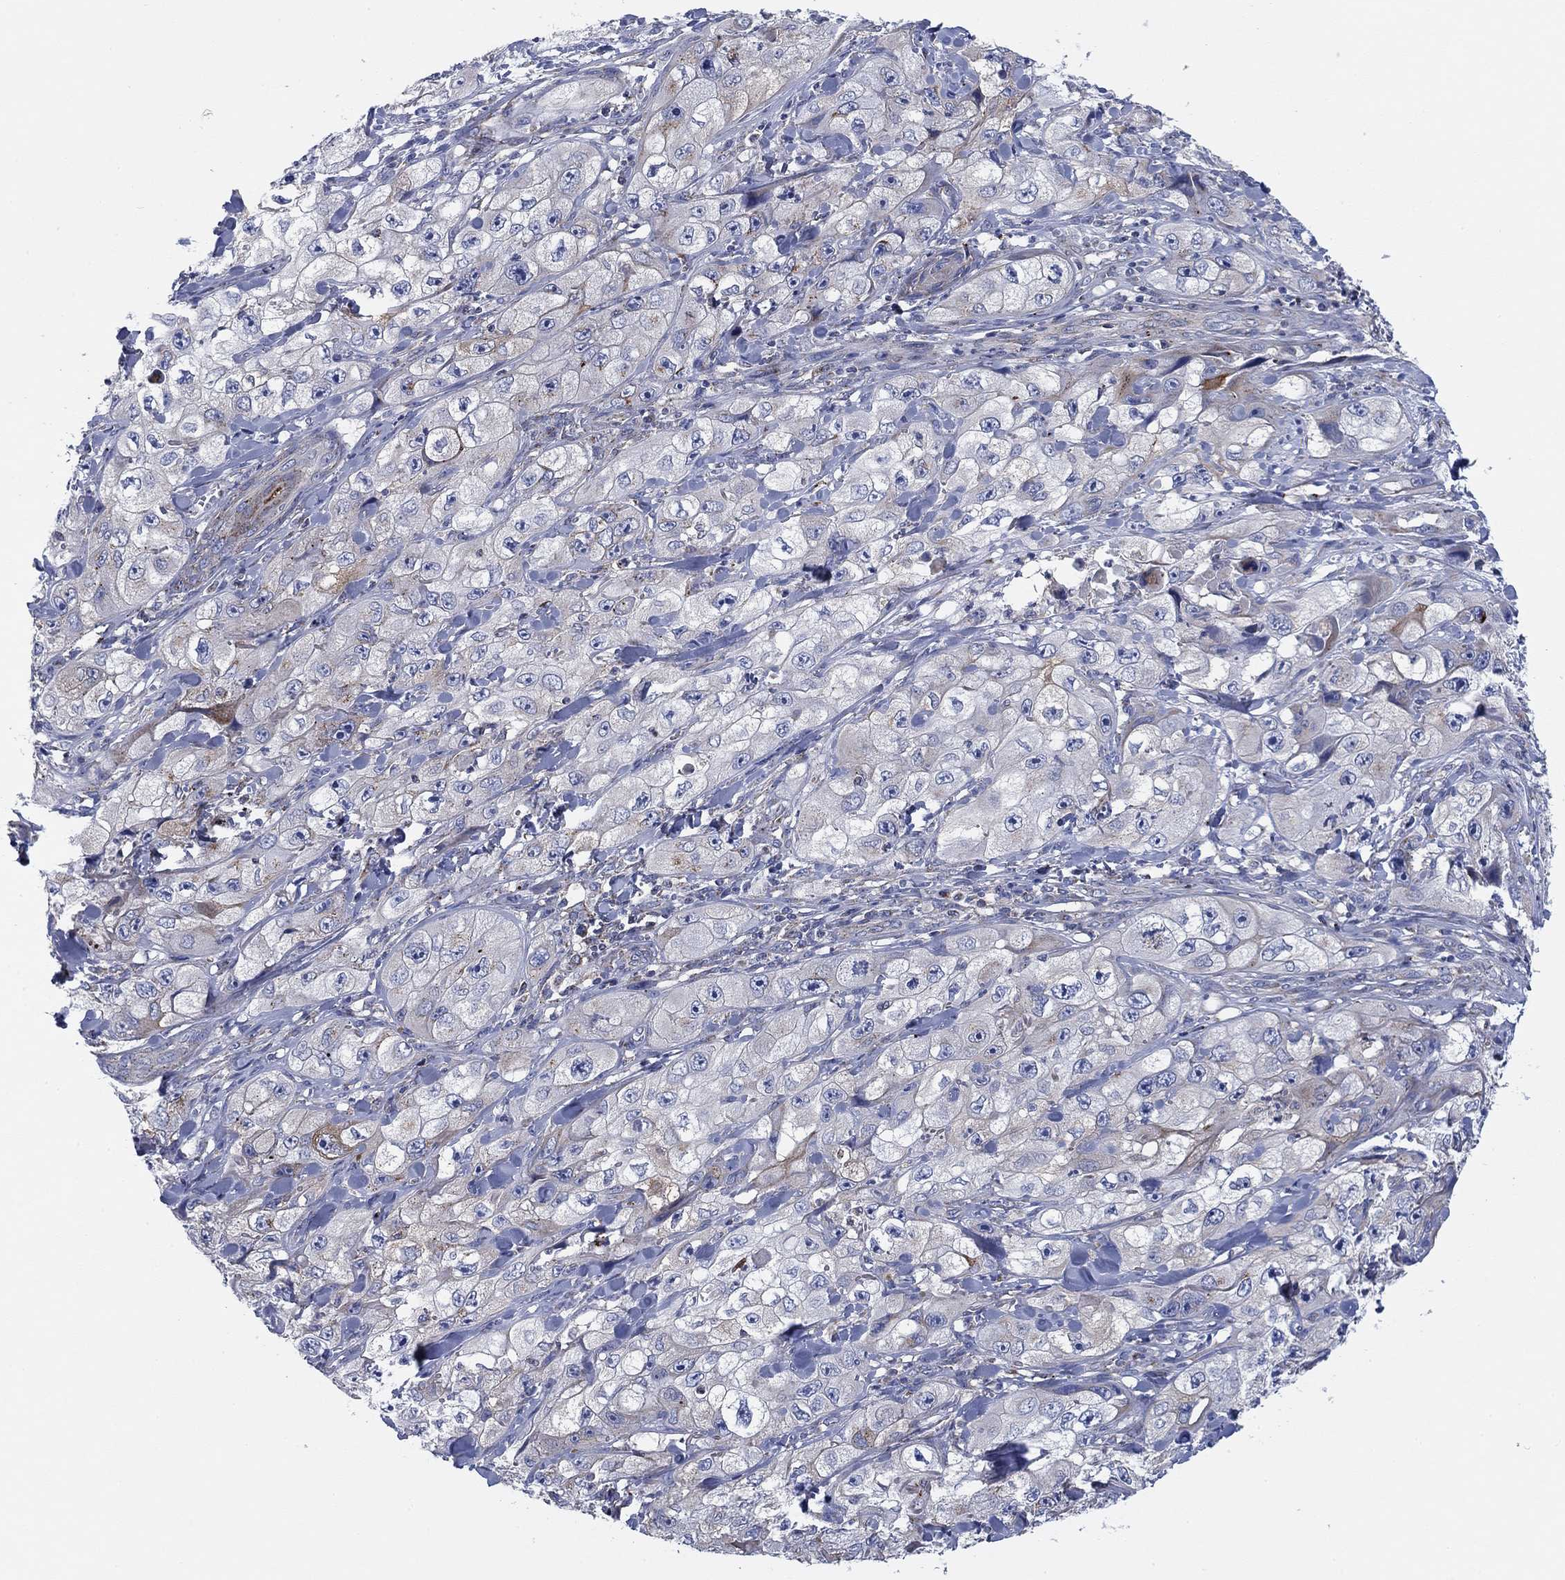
{"staining": {"intensity": "weak", "quantity": "<25%", "location": "cytoplasmic/membranous"}, "tissue": "skin cancer", "cell_type": "Tumor cells", "image_type": "cancer", "snomed": [{"axis": "morphology", "description": "Squamous cell carcinoma, NOS"}, {"axis": "topography", "description": "Skin"}, {"axis": "topography", "description": "Subcutis"}], "caption": "Immunohistochemistry (IHC) of human skin cancer displays no expression in tumor cells. The staining is performed using DAB (3,3'-diaminobenzidine) brown chromogen with nuclei counter-stained in using hematoxylin.", "gene": "NACAD", "patient": {"sex": "male", "age": 73}}